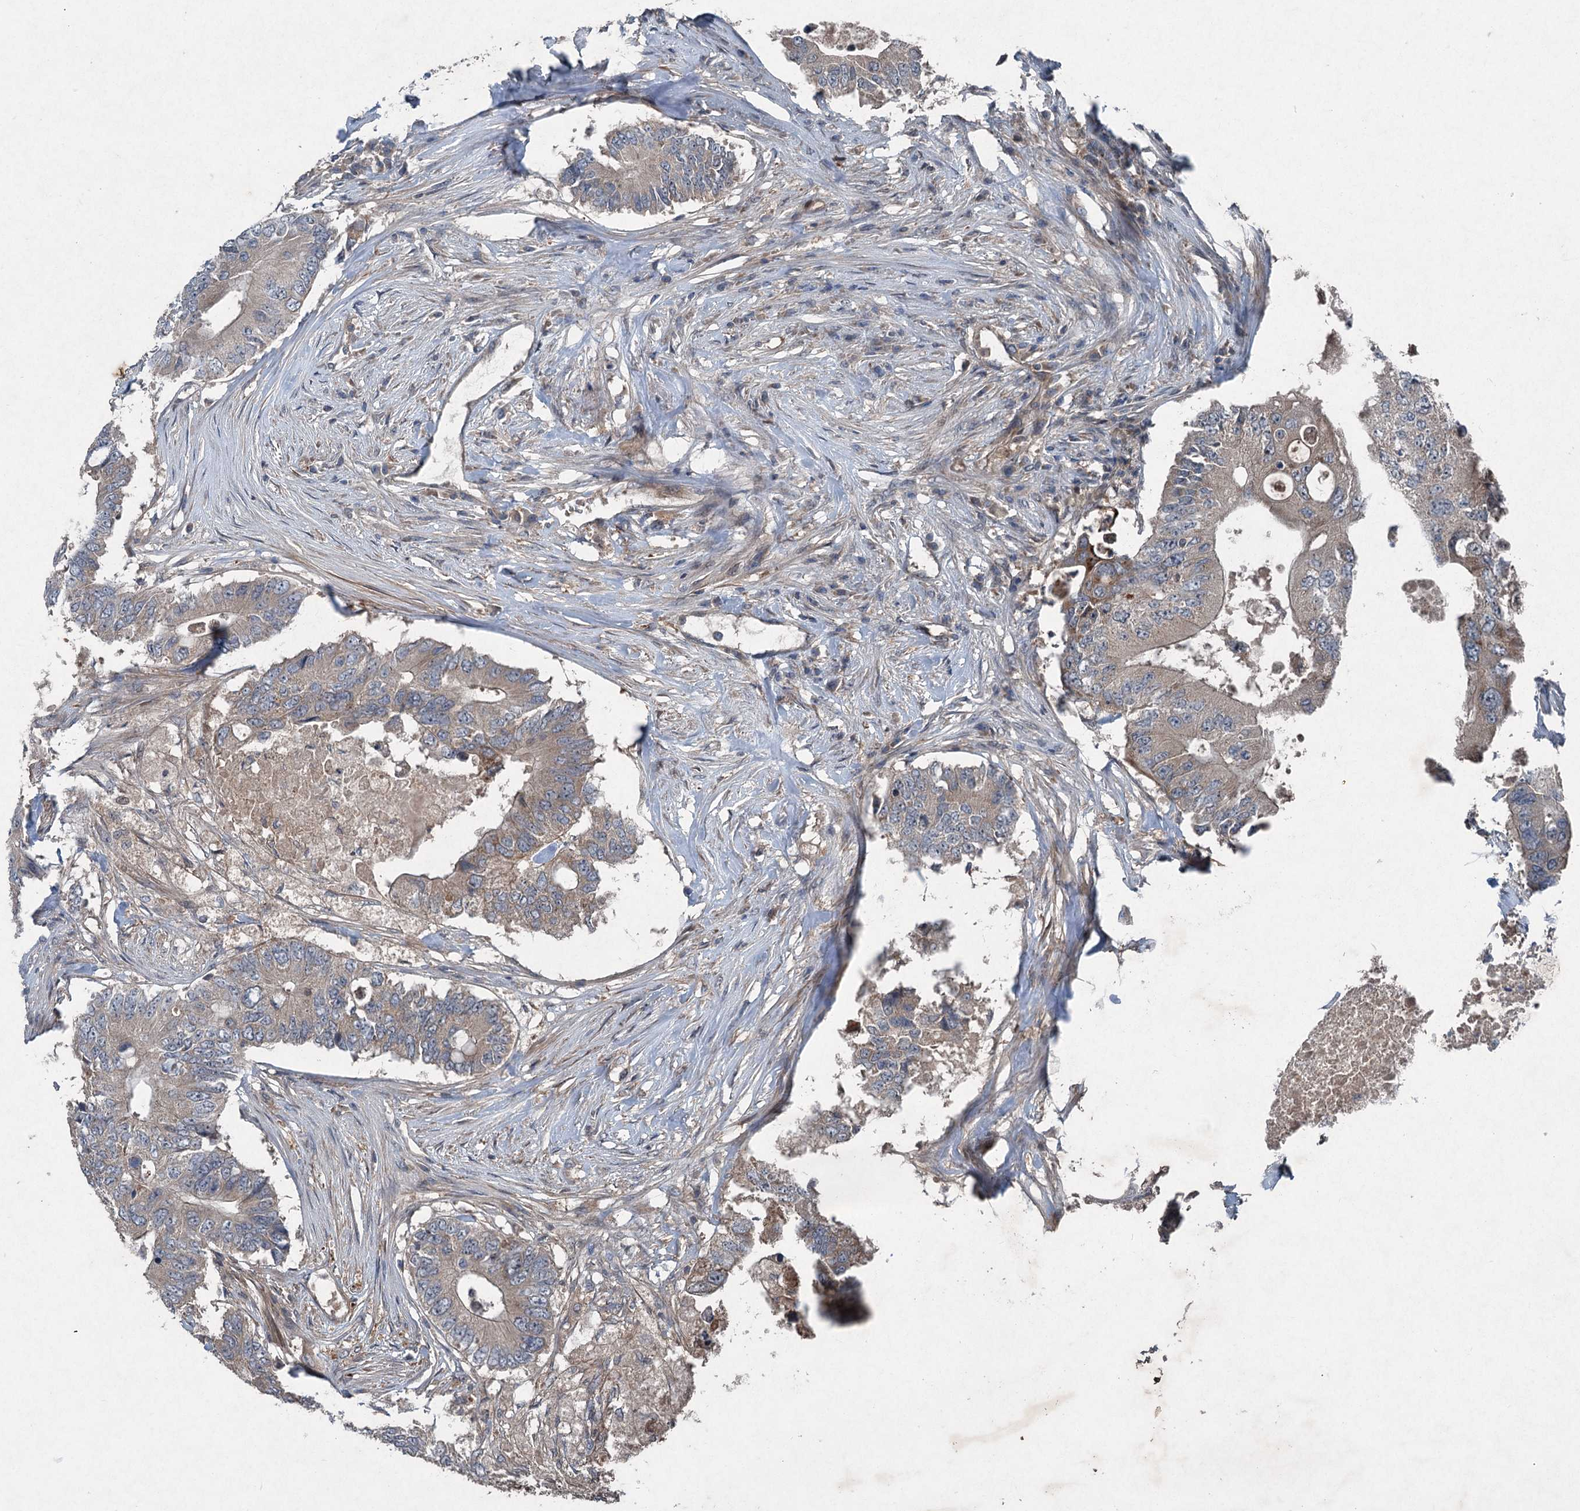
{"staining": {"intensity": "moderate", "quantity": "<25%", "location": "cytoplasmic/membranous"}, "tissue": "colorectal cancer", "cell_type": "Tumor cells", "image_type": "cancer", "snomed": [{"axis": "morphology", "description": "Adenocarcinoma, NOS"}, {"axis": "topography", "description": "Colon"}], "caption": "This is an image of immunohistochemistry (IHC) staining of colorectal cancer (adenocarcinoma), which shows moderate staining in the cytoplasmic/membranous of tumor cells.", "gene": "ALAS1", "patient": {"sex": "male", "age": 71}}